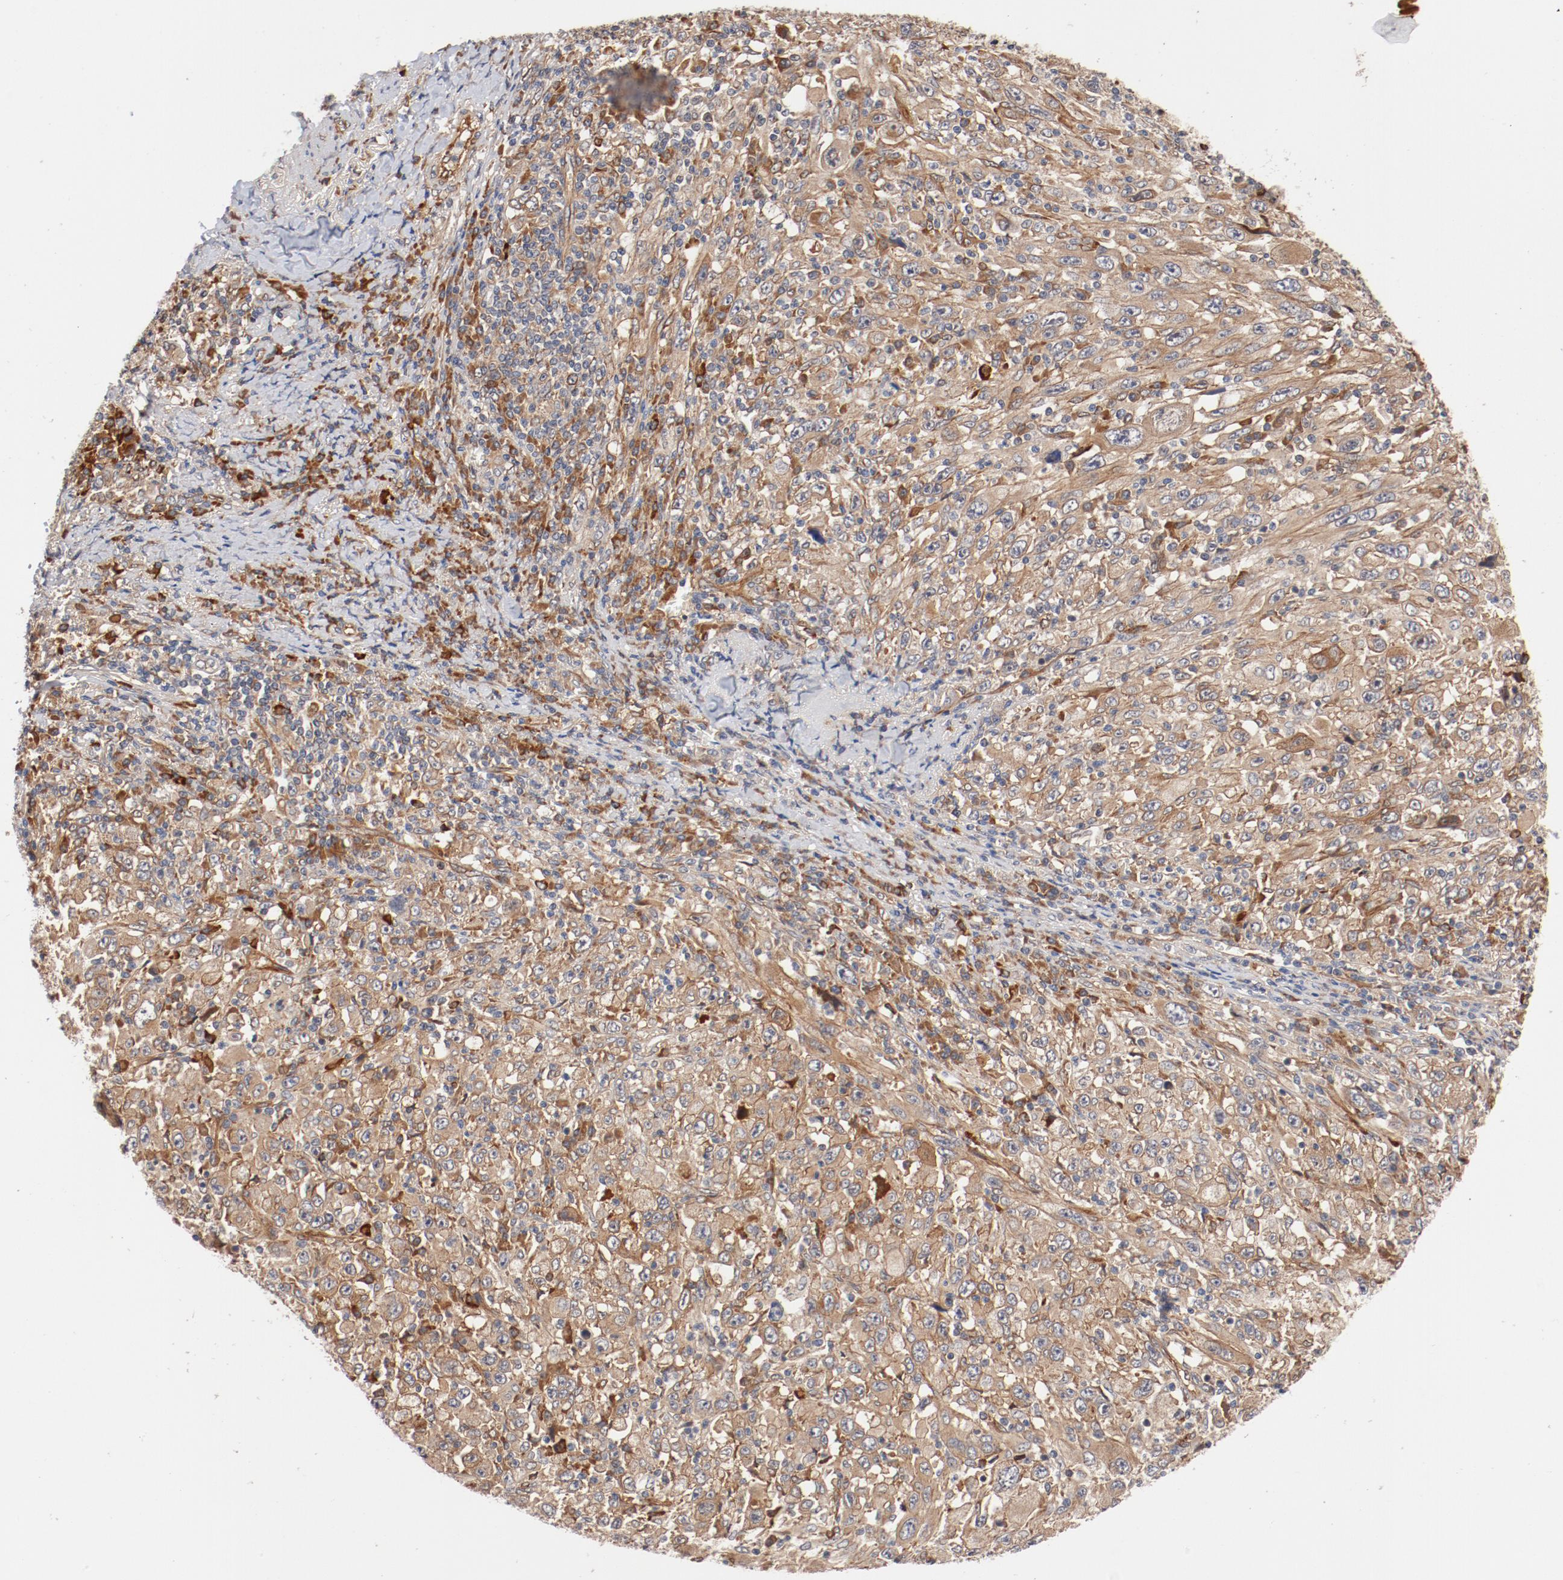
{"staining": {"intensity": "moderate", "quantity": ">75%", "location": "cytoplasmic/membranous"}, "tissue": "melanoma", "cell_type": "Tumor cells", "image_type": "cancer", "snomed": [{"axis": "morphology", "description": "Malignant melanoma, Metastatic site"}, {"axis": "topography", "description": "Skin"}], "caption": "Immunohistochemical staining of human malignant melanoma (metastatic site) exhibits medium levels of moderate cytoplasmic/membranous staining in approximately >75% of tumor cells.", "gene": "PITPNM2", "patient": {"sex": "female", "age": 56}}